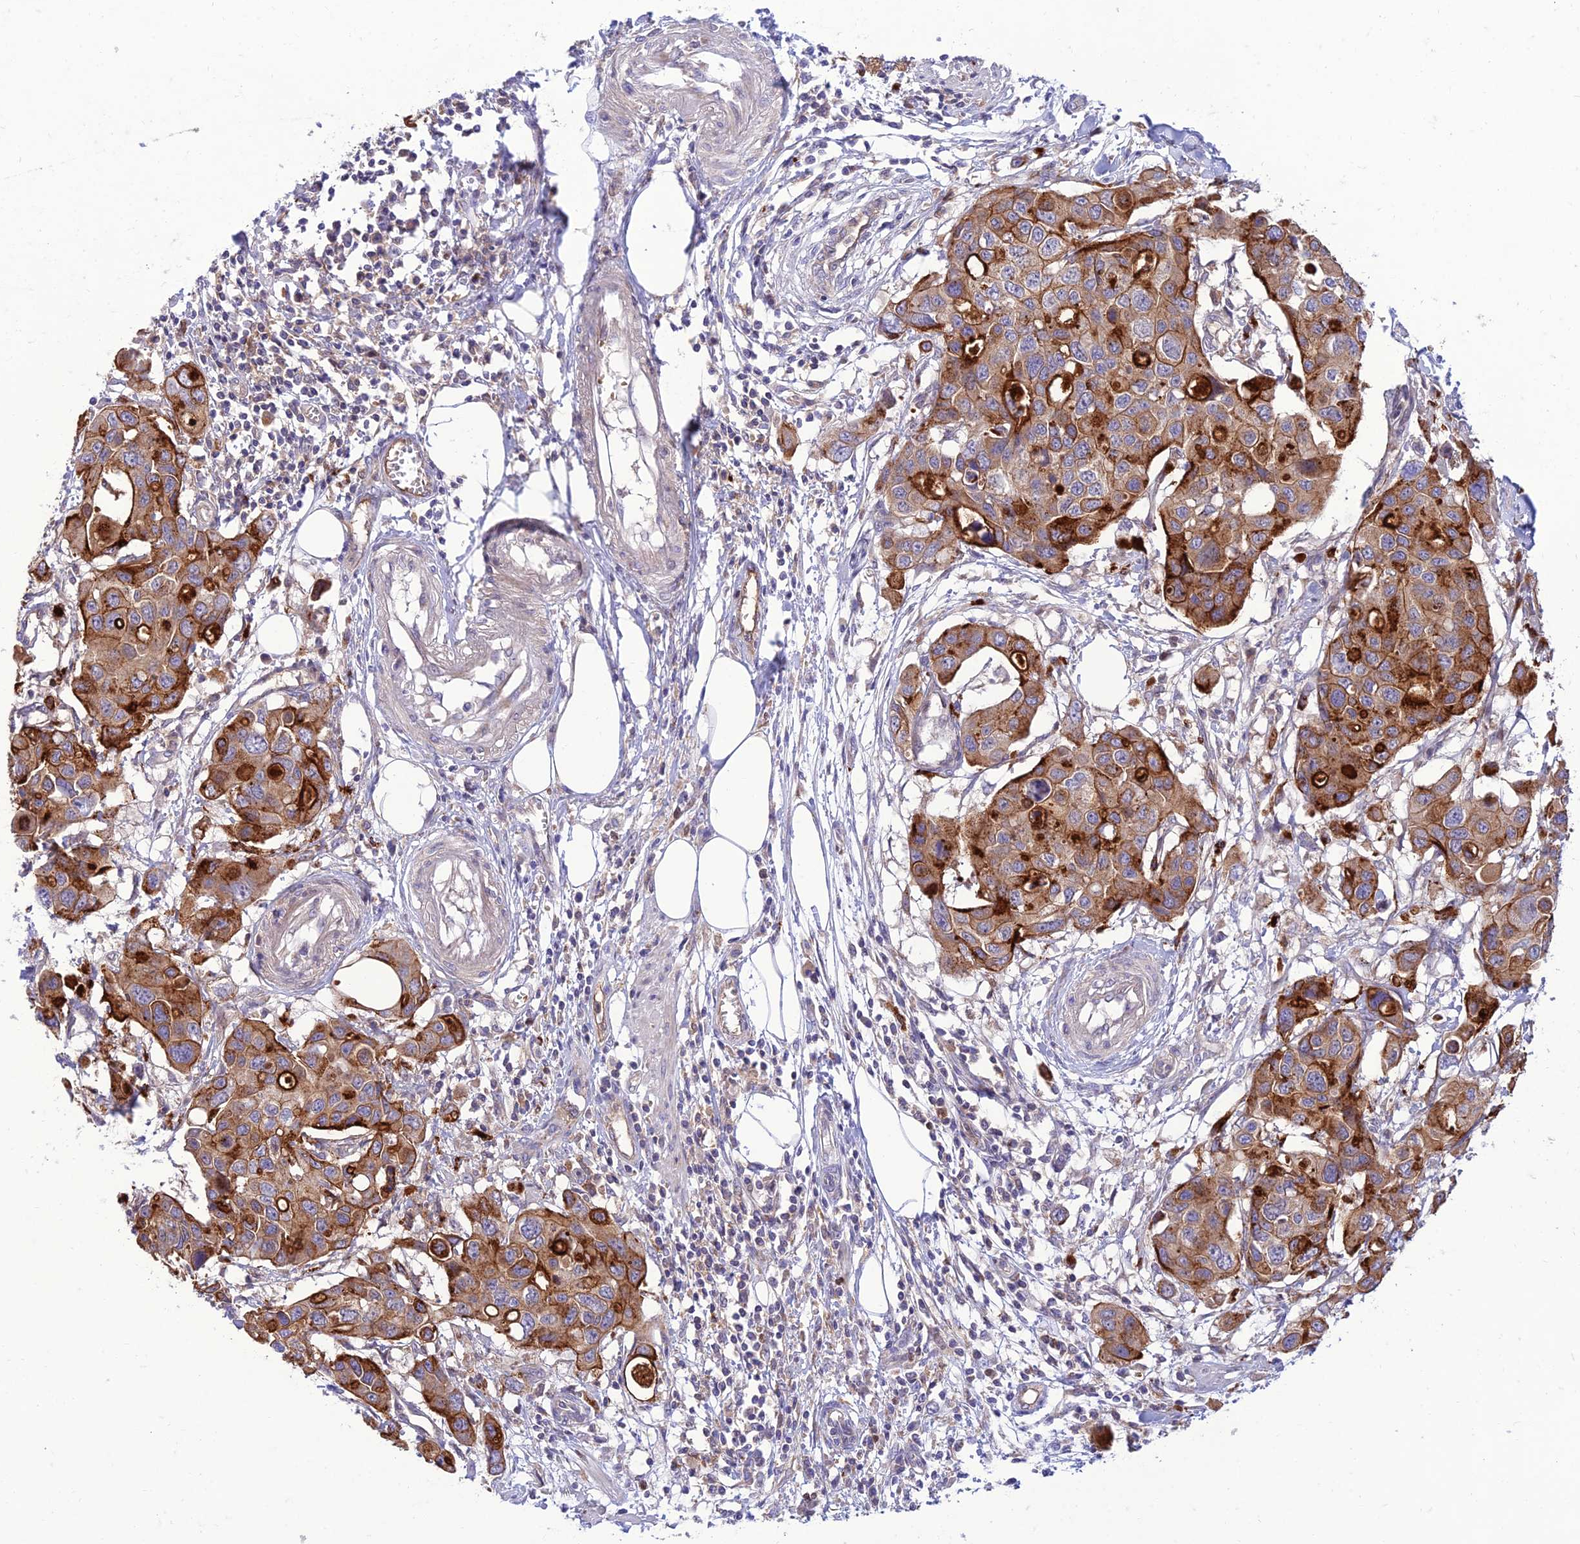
{"staining": {"intensity": "strong", "quantity": "25%-75%", "location": "cytoplasmic/membranous"}, "tissue": "colorectal cancer", "cell_type": "Tumor cells", "image_type": "cancer", "snomed": [{"axis": "morphology", "description": "Adenocarcinoma, NOS"}, {"axis": "topography", "description": "Colon"}], "caption": "IHC of colorectal adenocarcinoma displays high levels of strong cytoplasmic/membranous staining in approximately 25%-75% of tumor cells.", "gene": "IRAK3", "patient": {"sex": "male", "age": 77}}